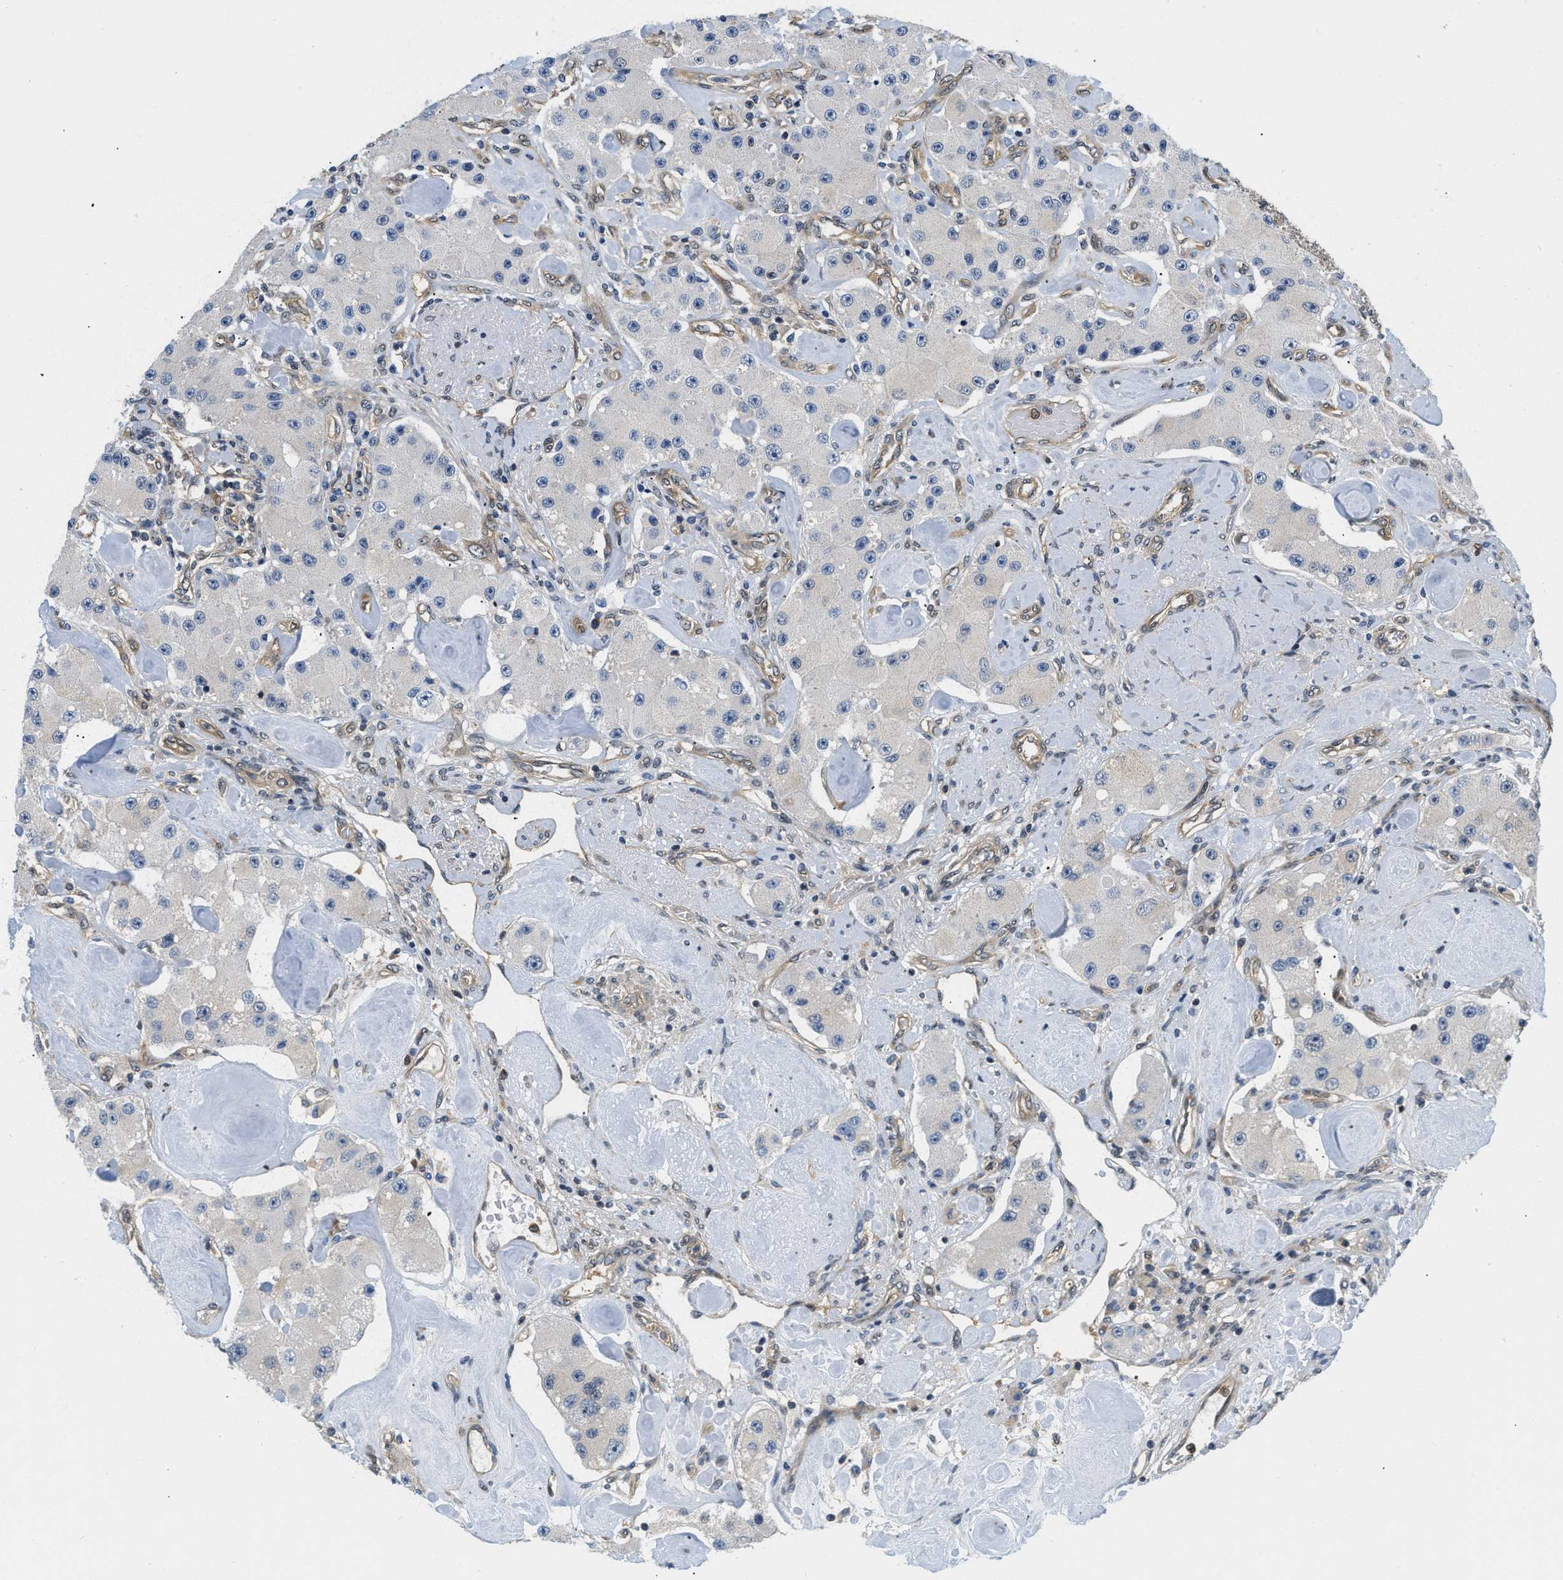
{"staining": {"intensity": "negative", "quantity": "none", "location": "none"}, "tissue": "carcinoid", "cell_type": "Tumor cells", "image_type": "cancer", "snomed": [{"axis": "morphology", "description": "Carcinoid, malignant, NOS"}, {"axis": "topography", "description": "Pancreas"}], "caption": "Protein analysis of malignant carcinoid reveals no significant staining in tumor cells.", "gene": "EIF4EBP2", "patient": {"sex": "male", "age": 41}}